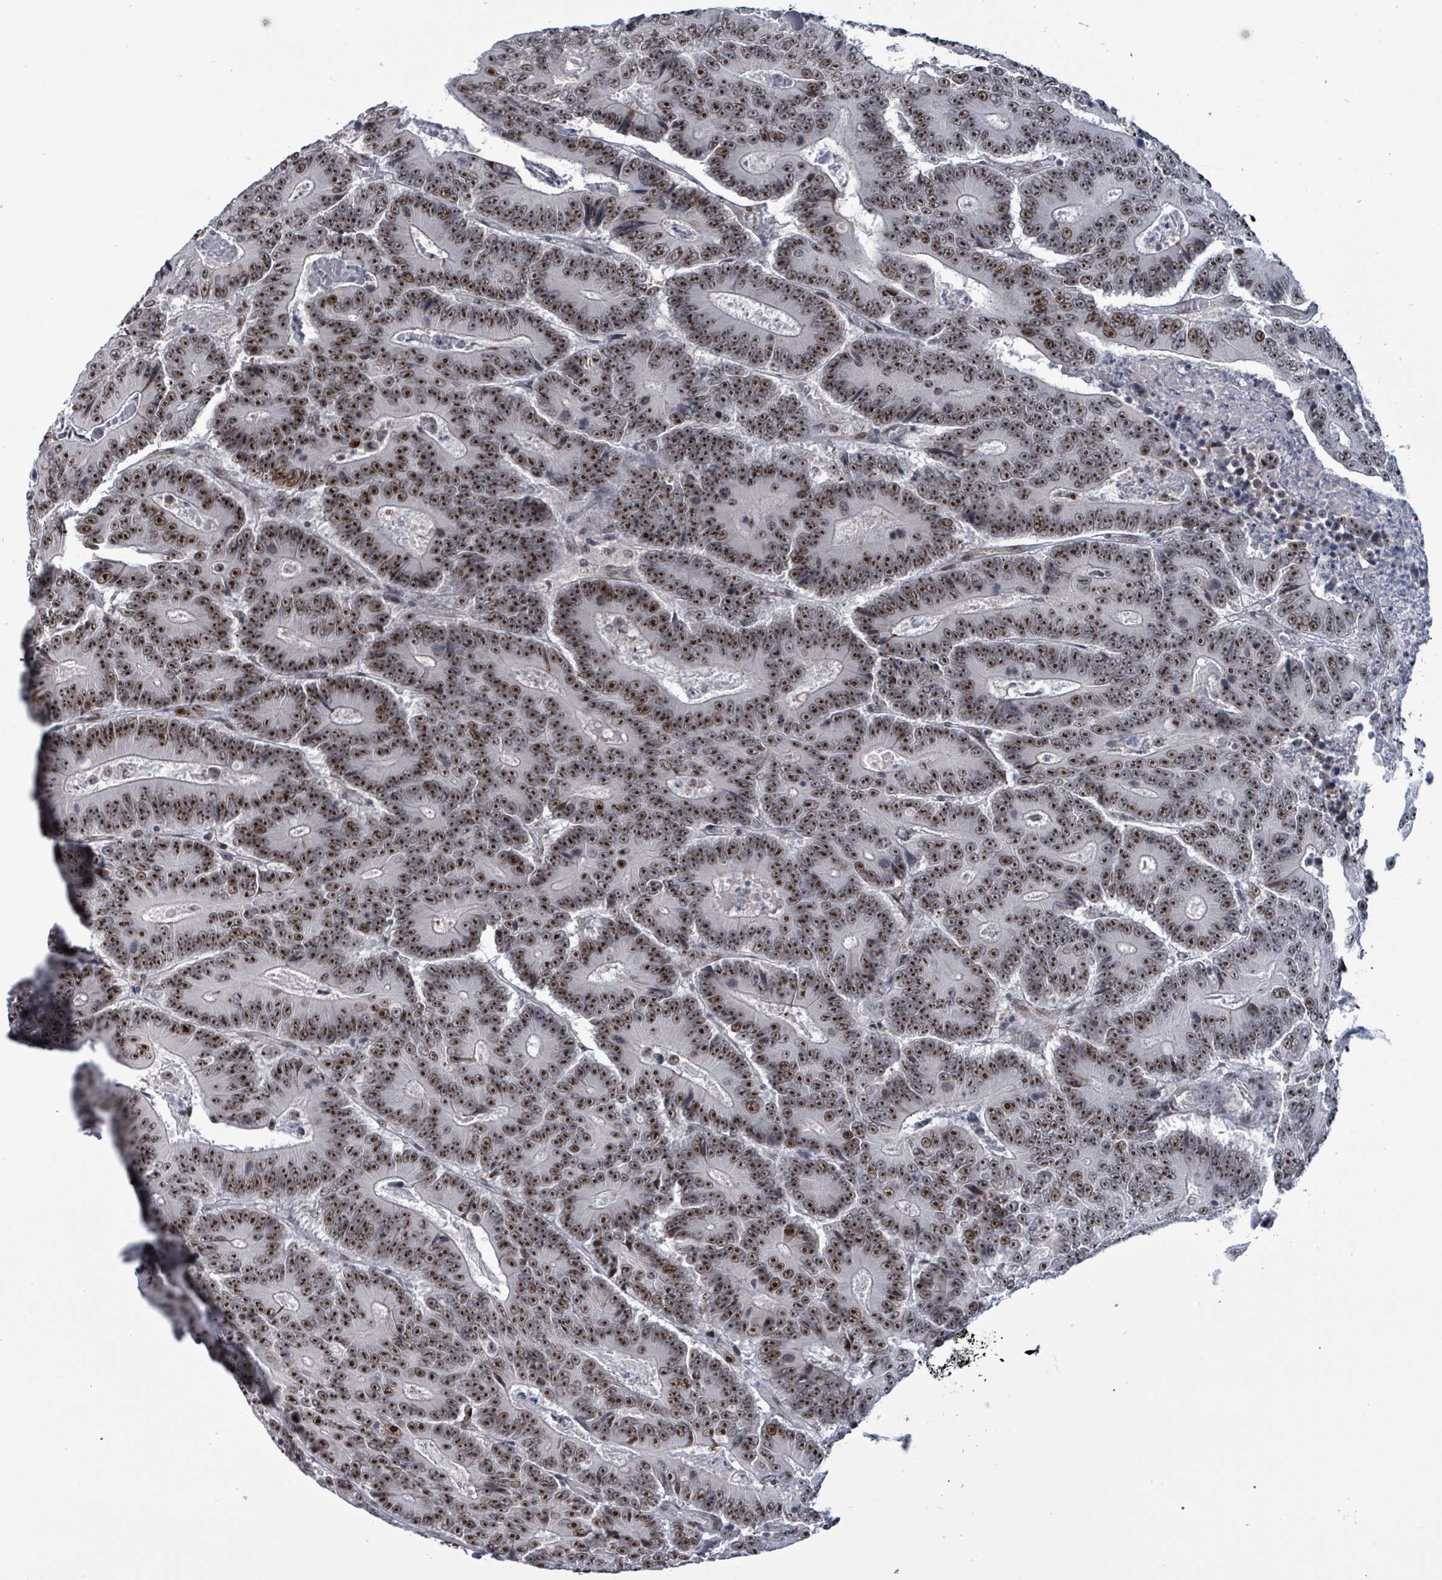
{"staining": {"intensity": "strong", "quantity": ">75%", "location": "nuclear"}, "tissue": "colorectal cancer", "cell_type": "Tumor cells", "image_type": "cancer", "snomed": [{"axis": "morphology", "description": "Adenocarcinoma, NOS"}, {"axis": "topography", "description": "Colon"}], "caption": "An immunohistochemistry (IHC) micrograph of tumor tissue is shown. Protein staining in brown highlights strong nuclear positivity in colorectal cancer within tumor cells. Using DAB (3,3'-diaminobenzidine) (brown) and hematoxylin (blue) stains, captured at high magnification using brightfield microscopy.", "gene": "RRN3", "patient": {"sex": "male", "age": 83}}